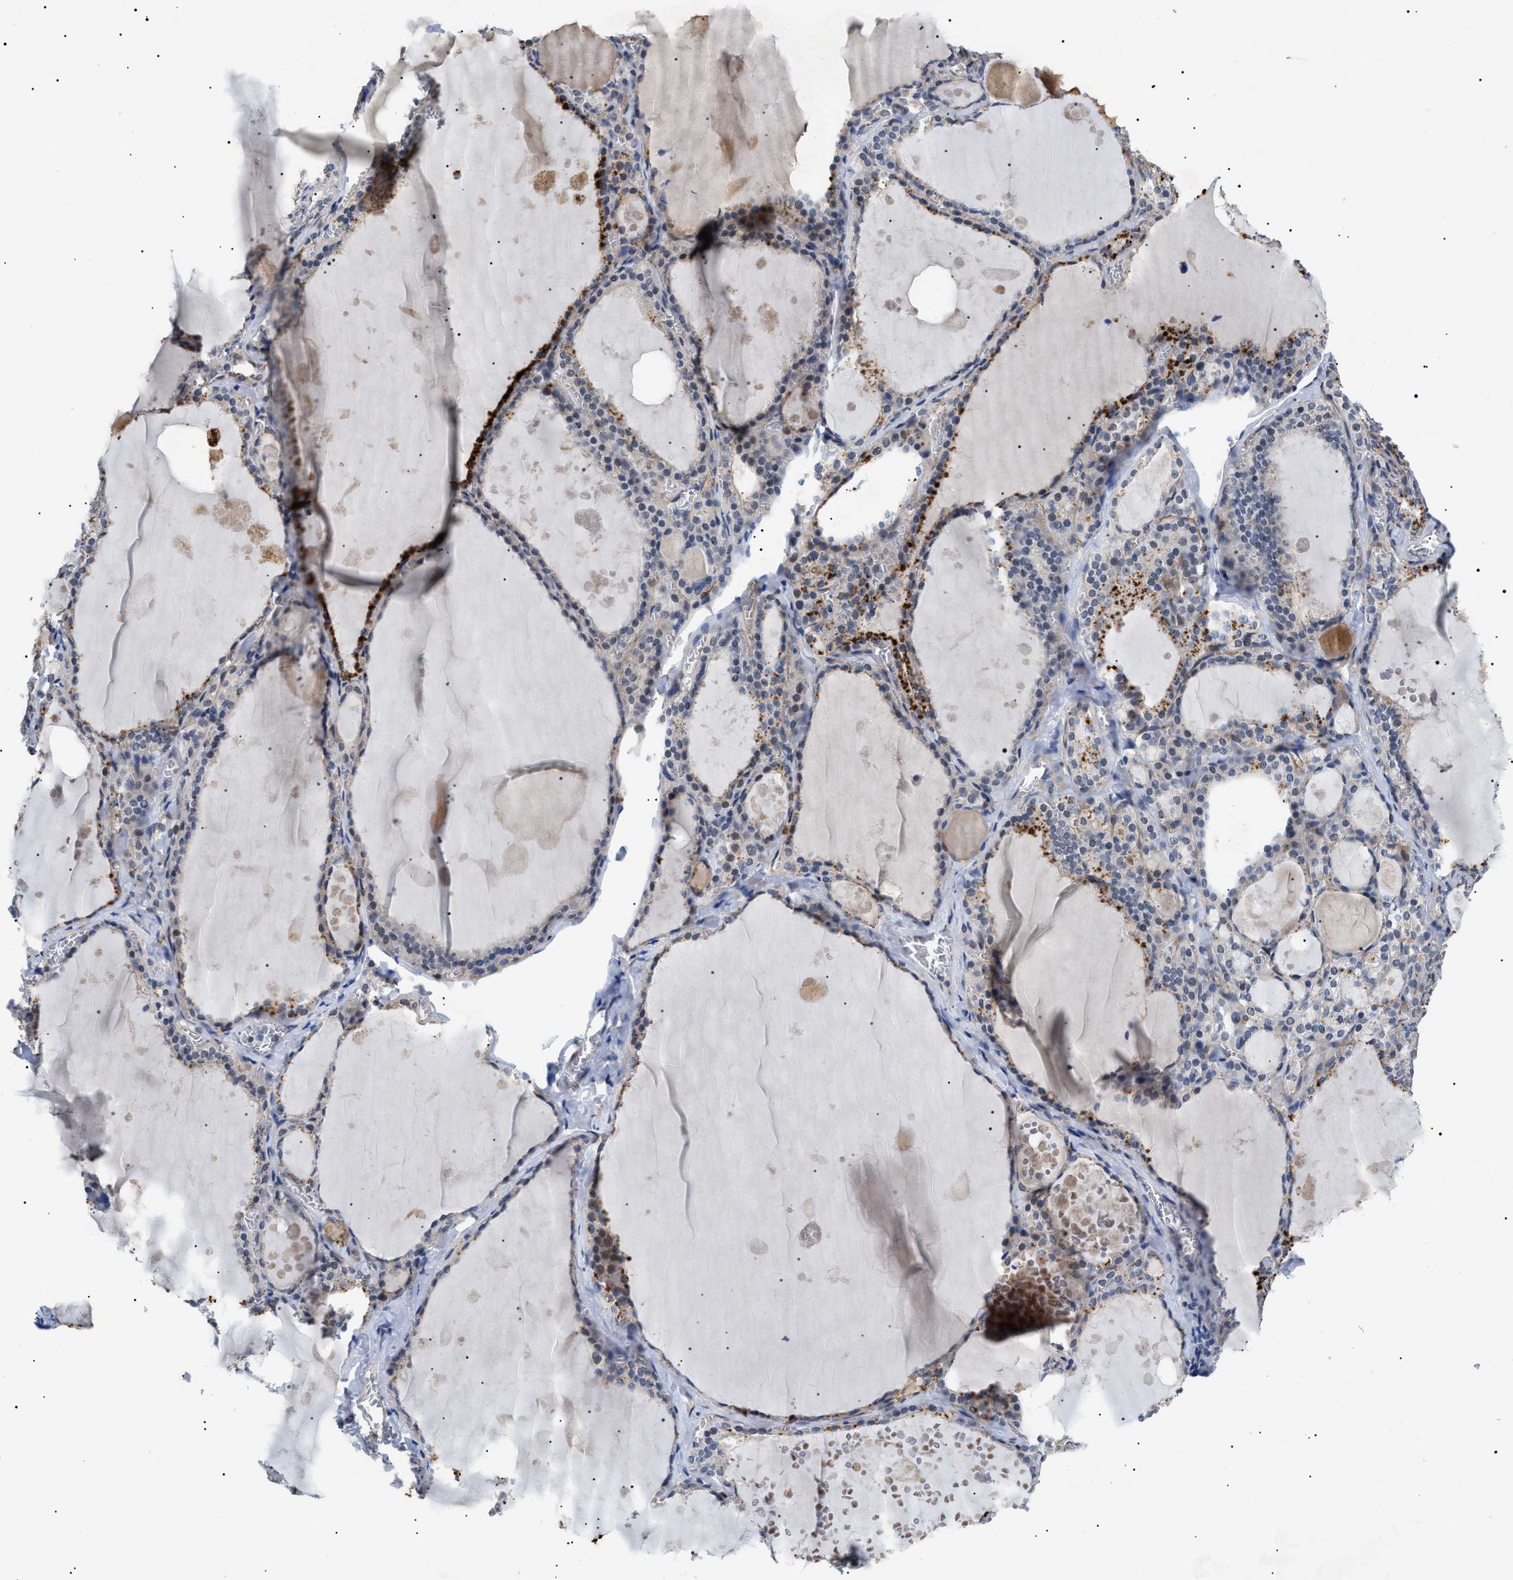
{"staining": {"intensity": "weak", "quantity": ">75%", "location": "cytoplasmic/membranous"}, "tissue": "thyroid gland", "cell_type": "Glandular cells", "image_type": "normal", "snomed": [{"axis": "morphology", "description": "Normal tissue, NOS"}, {"axis": "topography", "description": "Thyroid gland"}], "caption": "A micrograph showing weak cytoplasmic/membranous expression in about >75% of glandular cells in benign thyroid gland, as visualized by brown immunohistochemical staining.", "gene": "CRCP", "patient": {"sex": "male", "age": 56}}